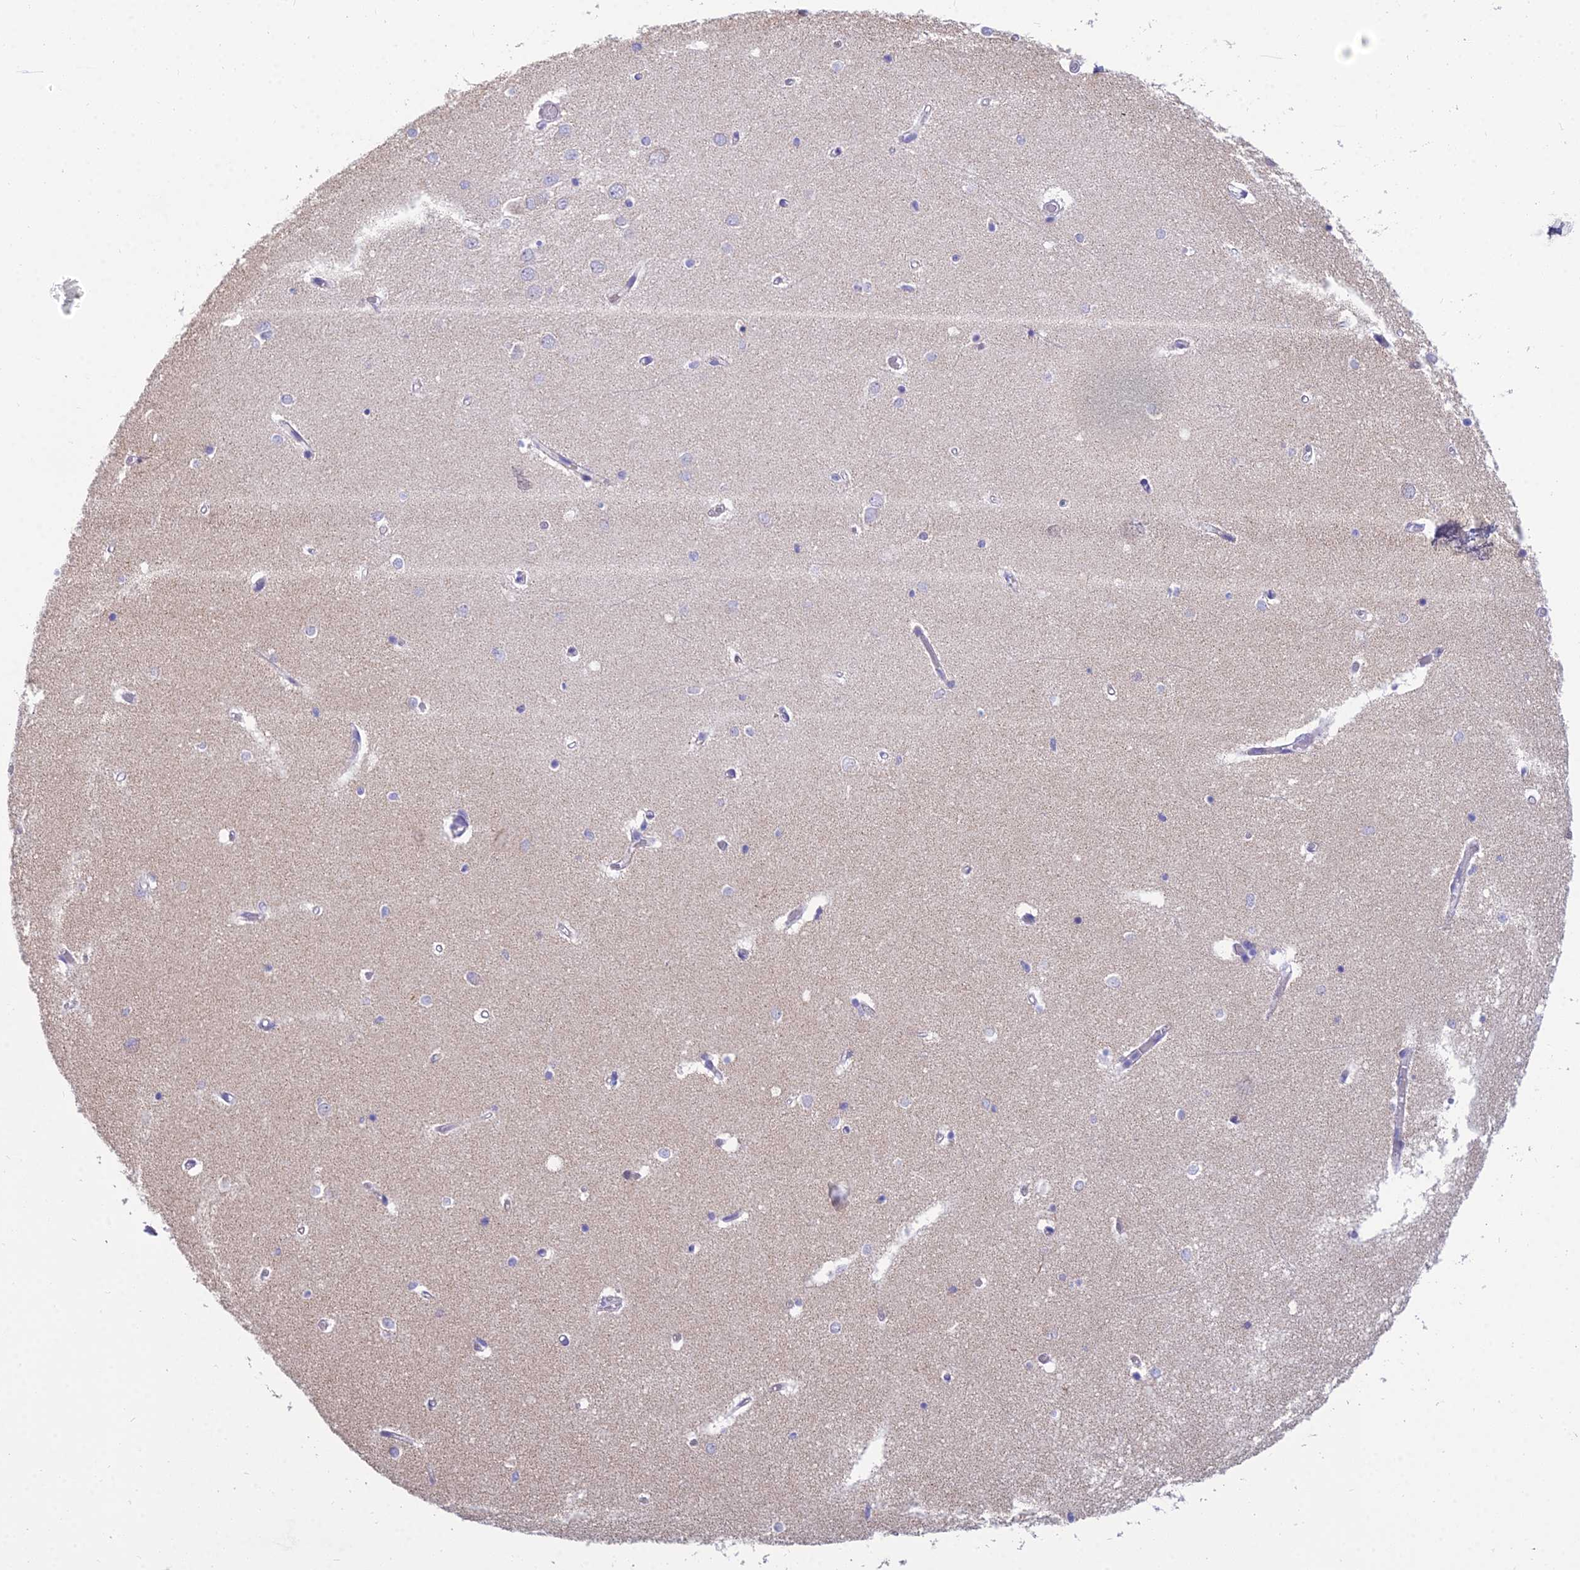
{"staining": {"intensity": "negative", "quantity": "none", "location": "none"}, "tissue": "hippocampus", "cell_type": "Glial cells", "image_type": "normal", "snomed": [{"axis": "morphology", "description": "Normal tissue, NOS"}, {"axis": "topography", "description": "Hippocampus"}], "caption": "A micrograph of hippocampus stained for a protein exhibits no brown staining in glial cells.", "gene": "CFAP206", "patient": {"sex": "male", "age": 70}}